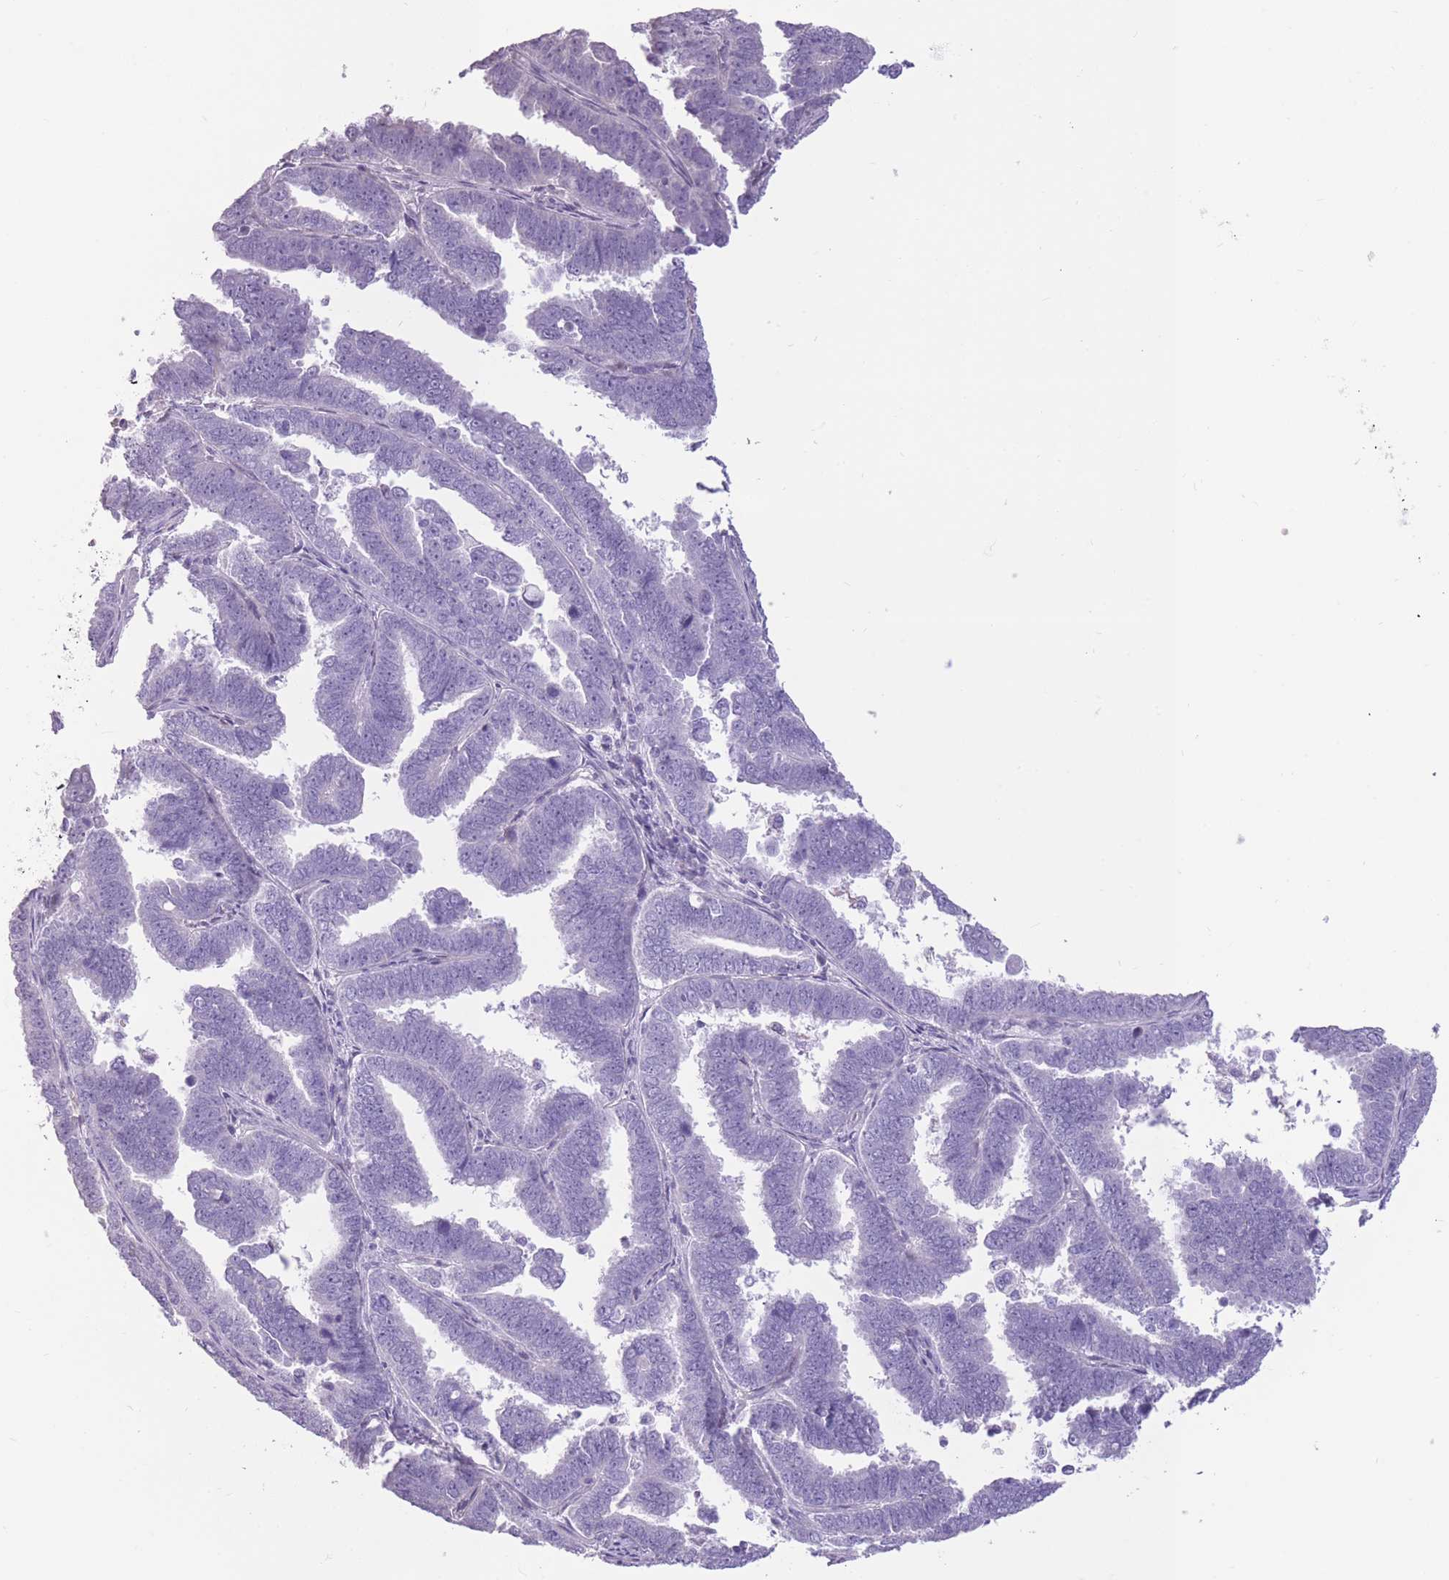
{"staining": {"intensity": "negative", "quantity": "none", "location": "none"}, "tissue": "endometrial cancer", "cell_type": "Tumor cells", "image_type": "cancer", "snomed": [{"axis": "morphology", "description": "Adenocarcinoma, NOS"}, {"axis": "topography", "description": "Endometrium"}], "caption": "Photomicrograph shows no significant protein expression in tumor cells of endometrial adenocarcinoma. (DAB (3,3'-diaminobenzidine) immunohistochemistry visualized using brightfield microscopy, high magnification).", "gene": "WDR70", "patient": {"sex": "female", "age": 75}}